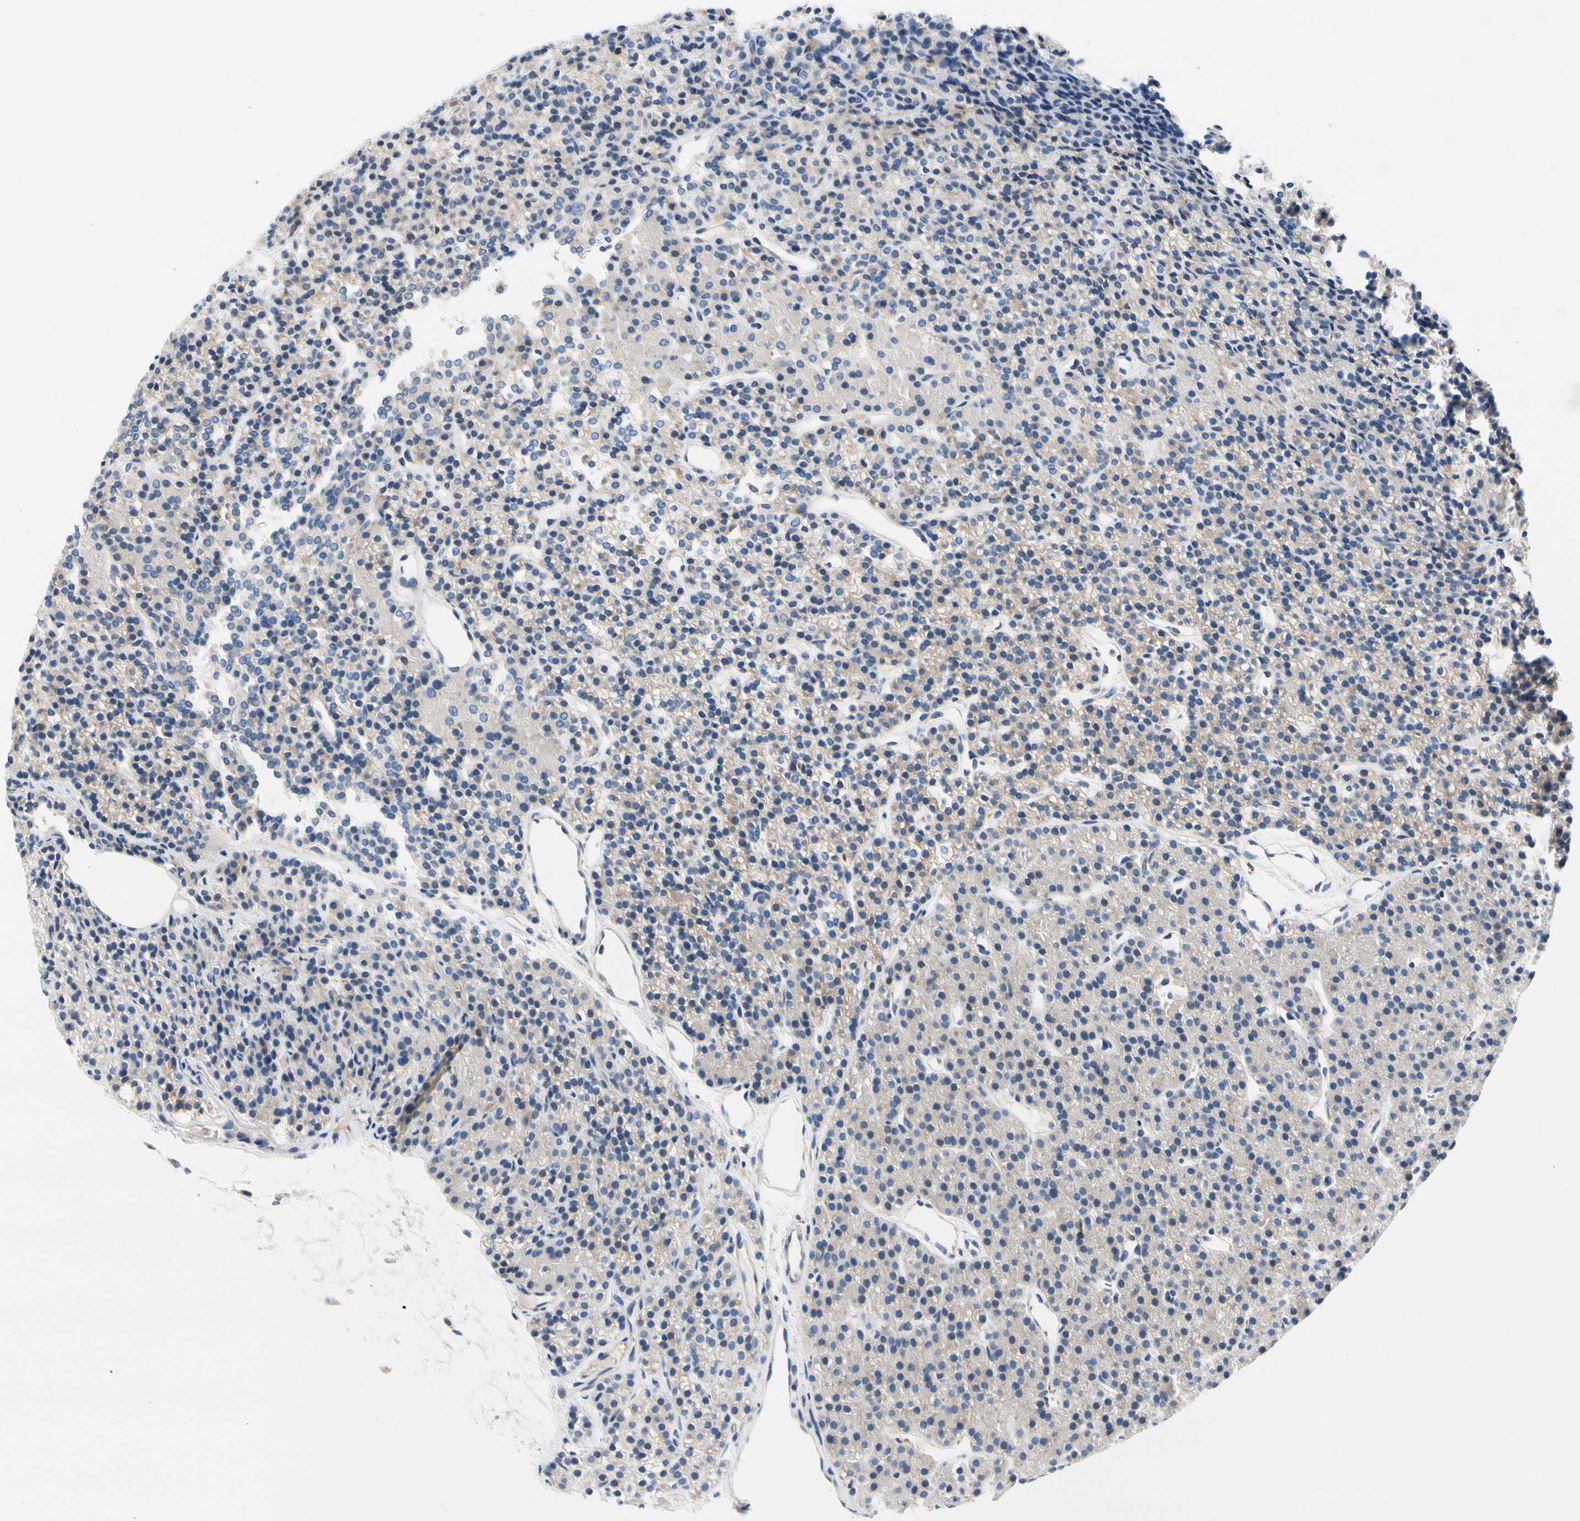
{"staining": {"intensity": "negative", "quantity": "none", "location": "none"}, "tissue": "parathyroid gland", "cell_type": "Glandular cells", "image_type": "normal", "snomed": [{"axis": "morphology", "description": "Normal tissue, NOS"}, {"axis": "morphology", "description": "Hyperplasia, NOS"}, {"axis": "topography", "description": "Parathyroid gland"}], "caption": "The micrograph displays no staining of glandular cells in unremarkable parathyroid gland.", "gene": "STXBP1", "patient": {"sex": "male", "age": 44}}